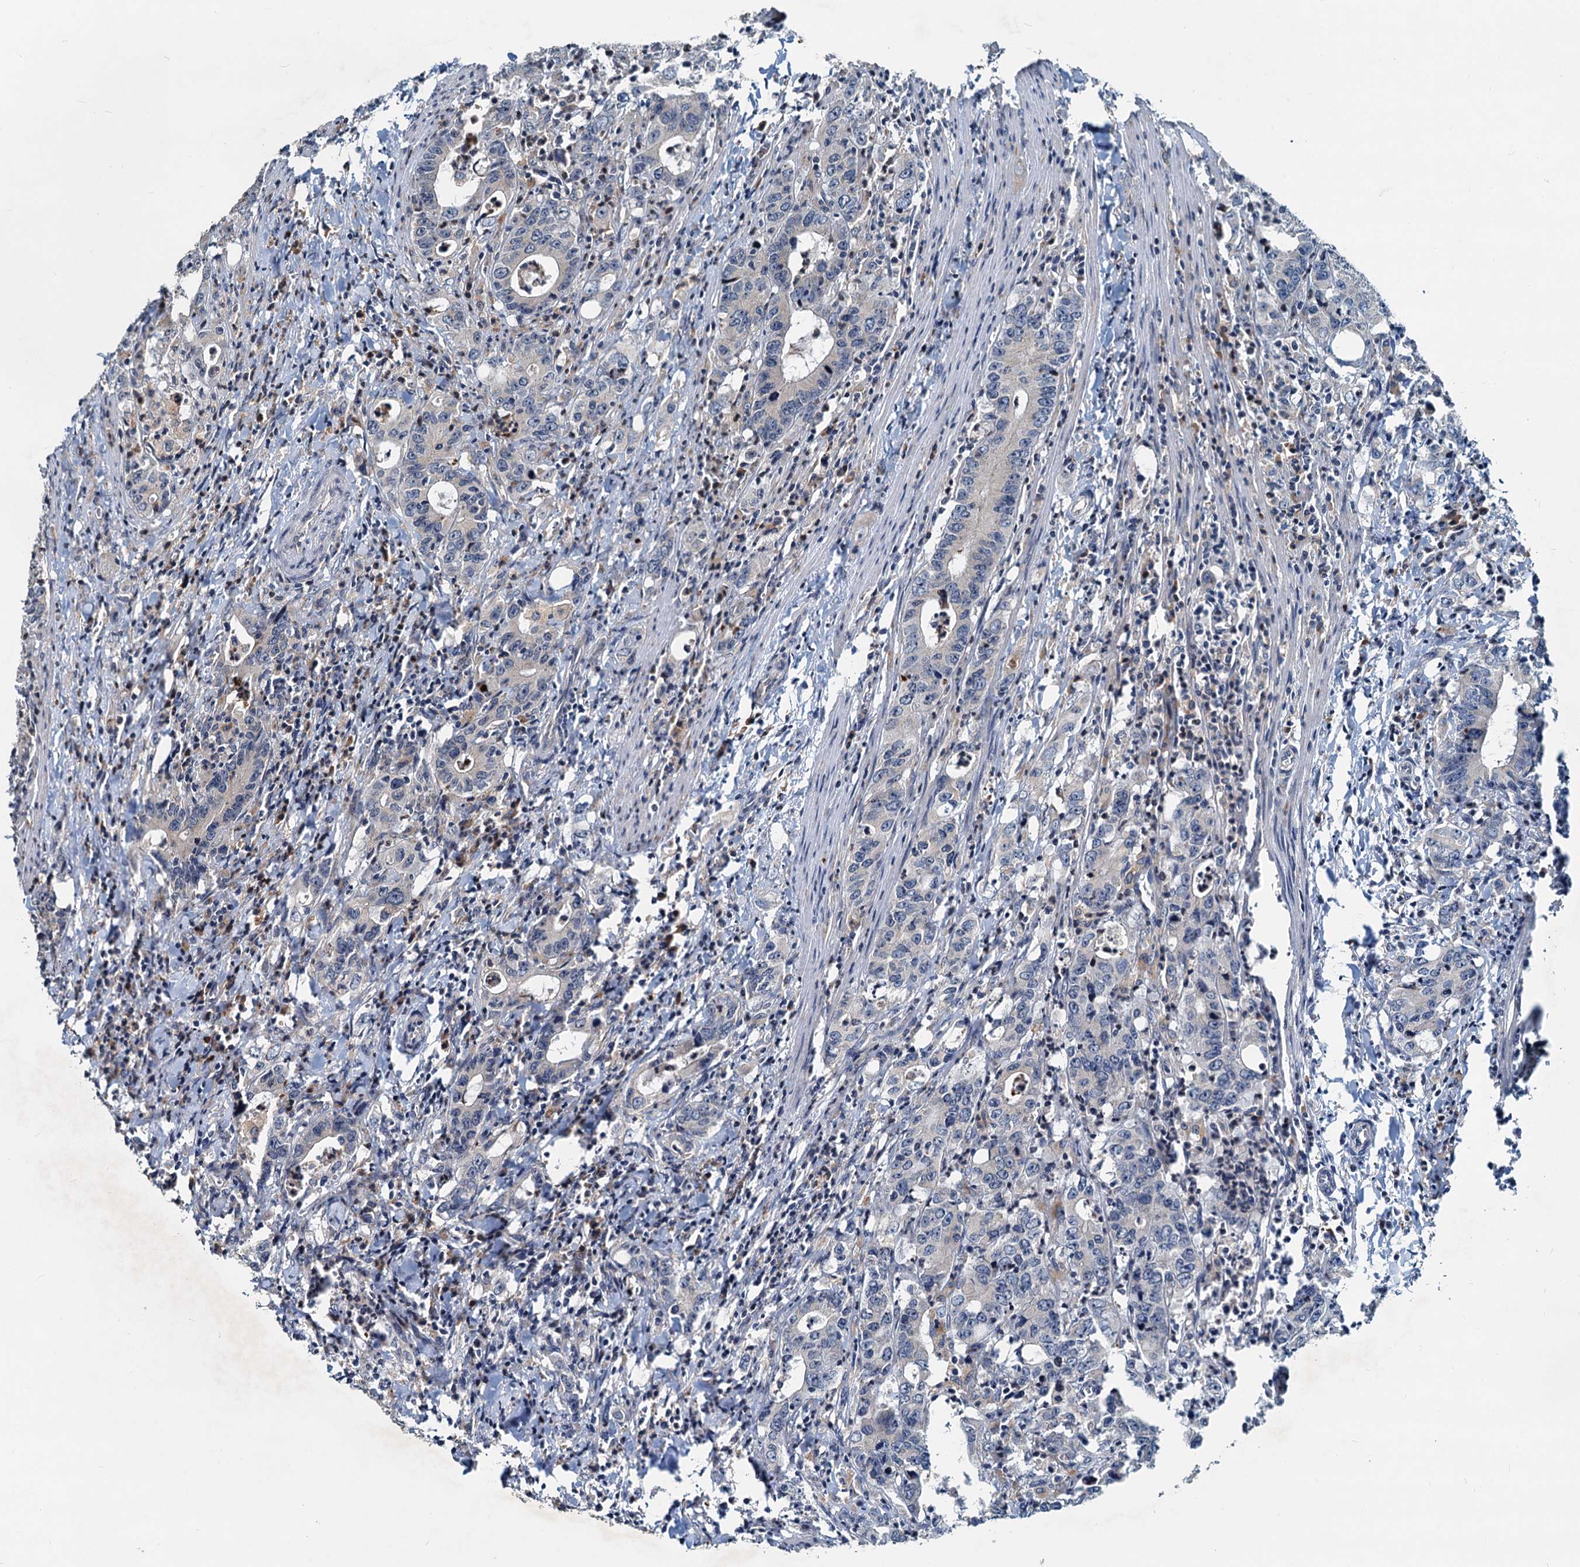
{"staining": {"intensity": "negative", "quantity": "none", "location": "none"}, "tissue": "colorectal cancer", "cell_type": "Tumor cells", "image_type": "cancer", "snomed": [{"axis": "morphology", "description": "Adenocarcinoma, NOS"}, {"axis": "topography", "description": "Colon"}], "caption": "Tumor cells are negative for protein expression in human colorectal cancer (adenocarcinoma).", "gene": "RGS7BP", "patient": {"sex": "female", "age": 75}}